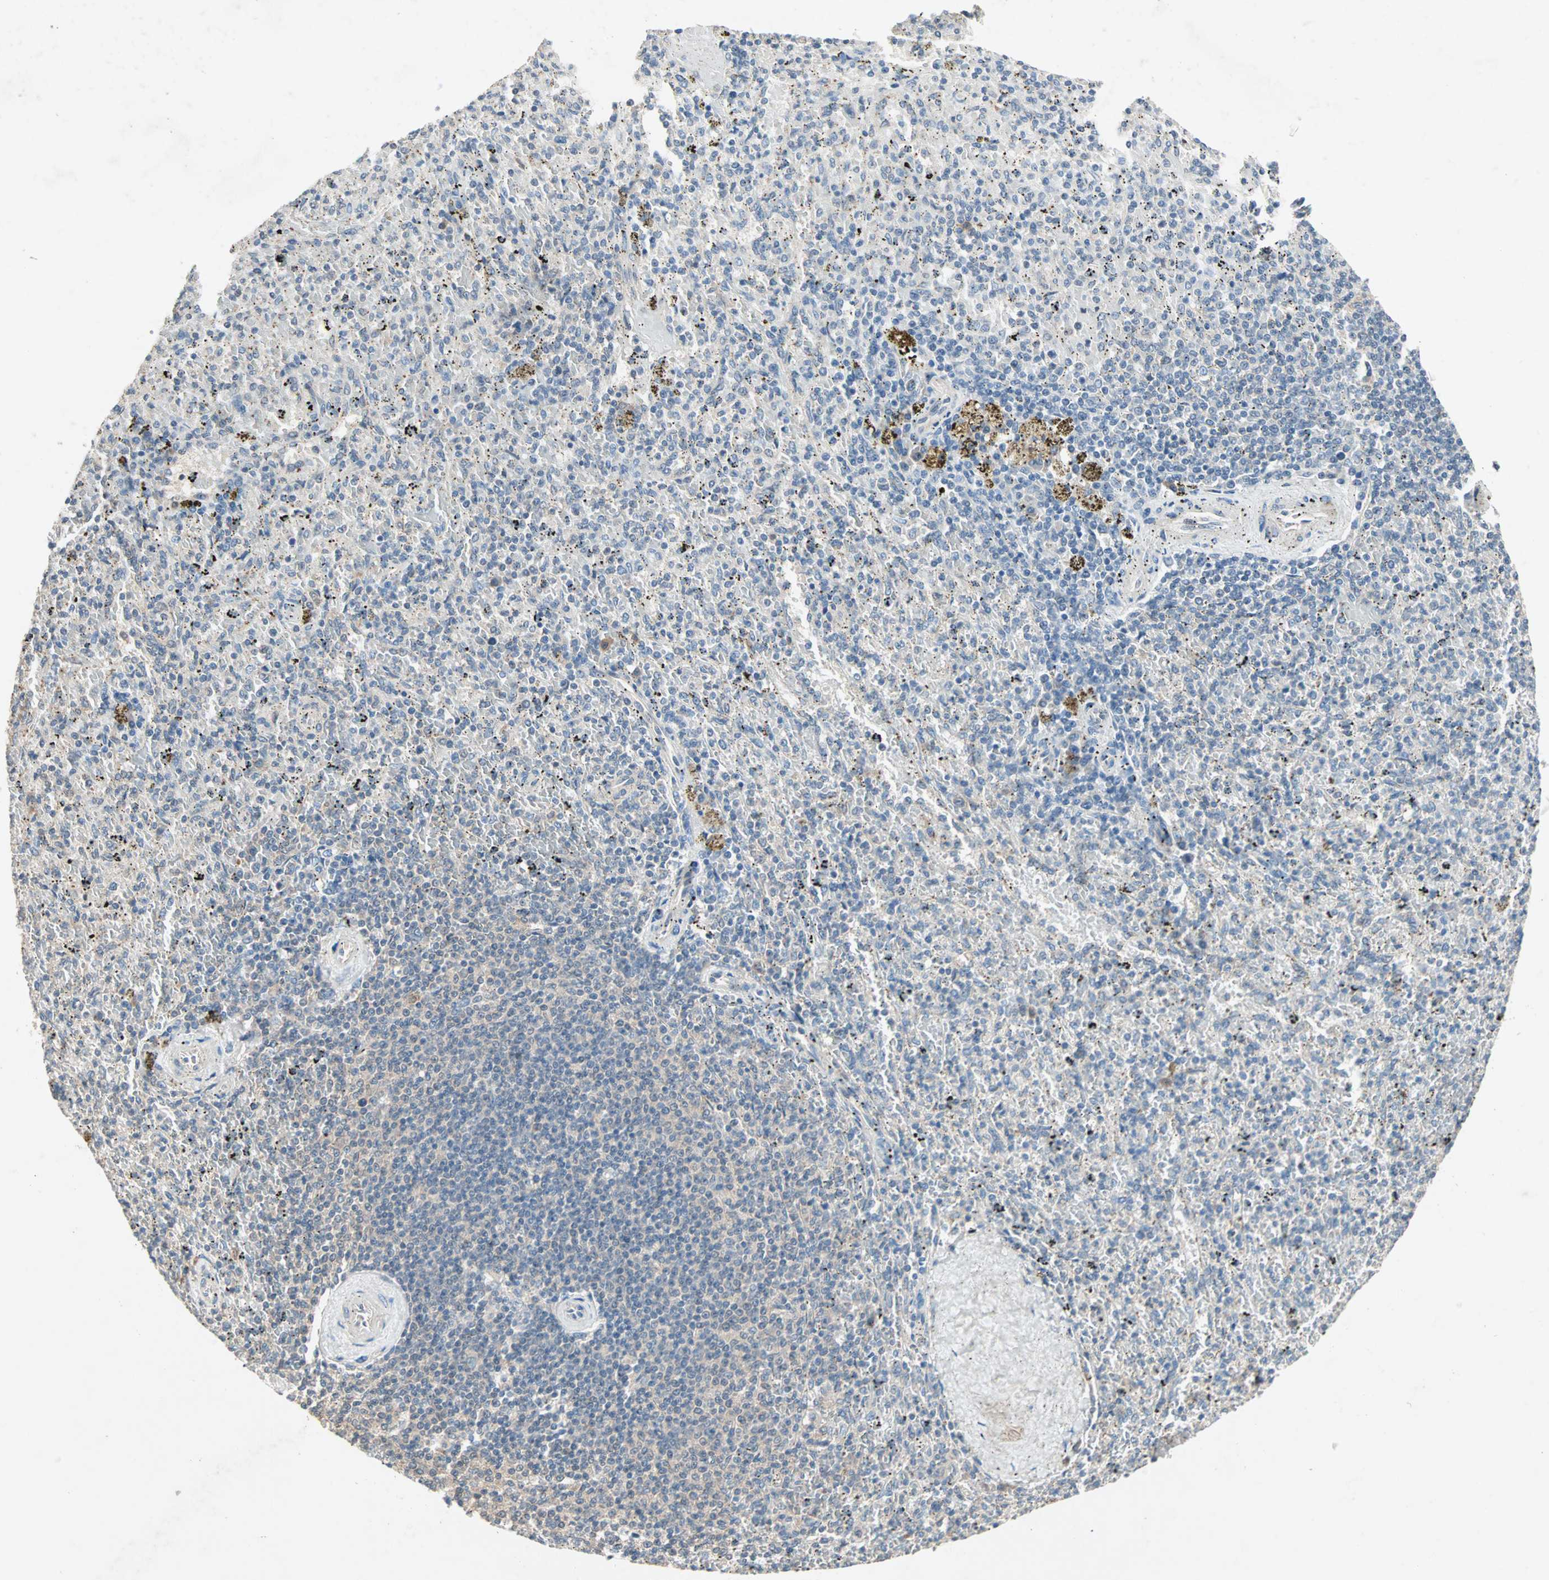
{"staining": {"intensity": "weak", "quantity": "<25%", "location": "cytoplasmic/membranous"}, "tissue": "spleen", "cell_type": "Cells in red pulp", "image_type": "normal", "snomed": [{"axis": "morphology", "description": "Normal tissue, NOS"}, {"axis": "topography", "description": "Spleen"}], "caption": "This photomicrograph is of unremarkable spleen stained with immunohistochemistry to label a protein in brown with the nuclei are counter-stained blue. There is no positivity in cells in red pulp.", "gene": "TTF2", "patient": {"sex": "female", "age": 43}}